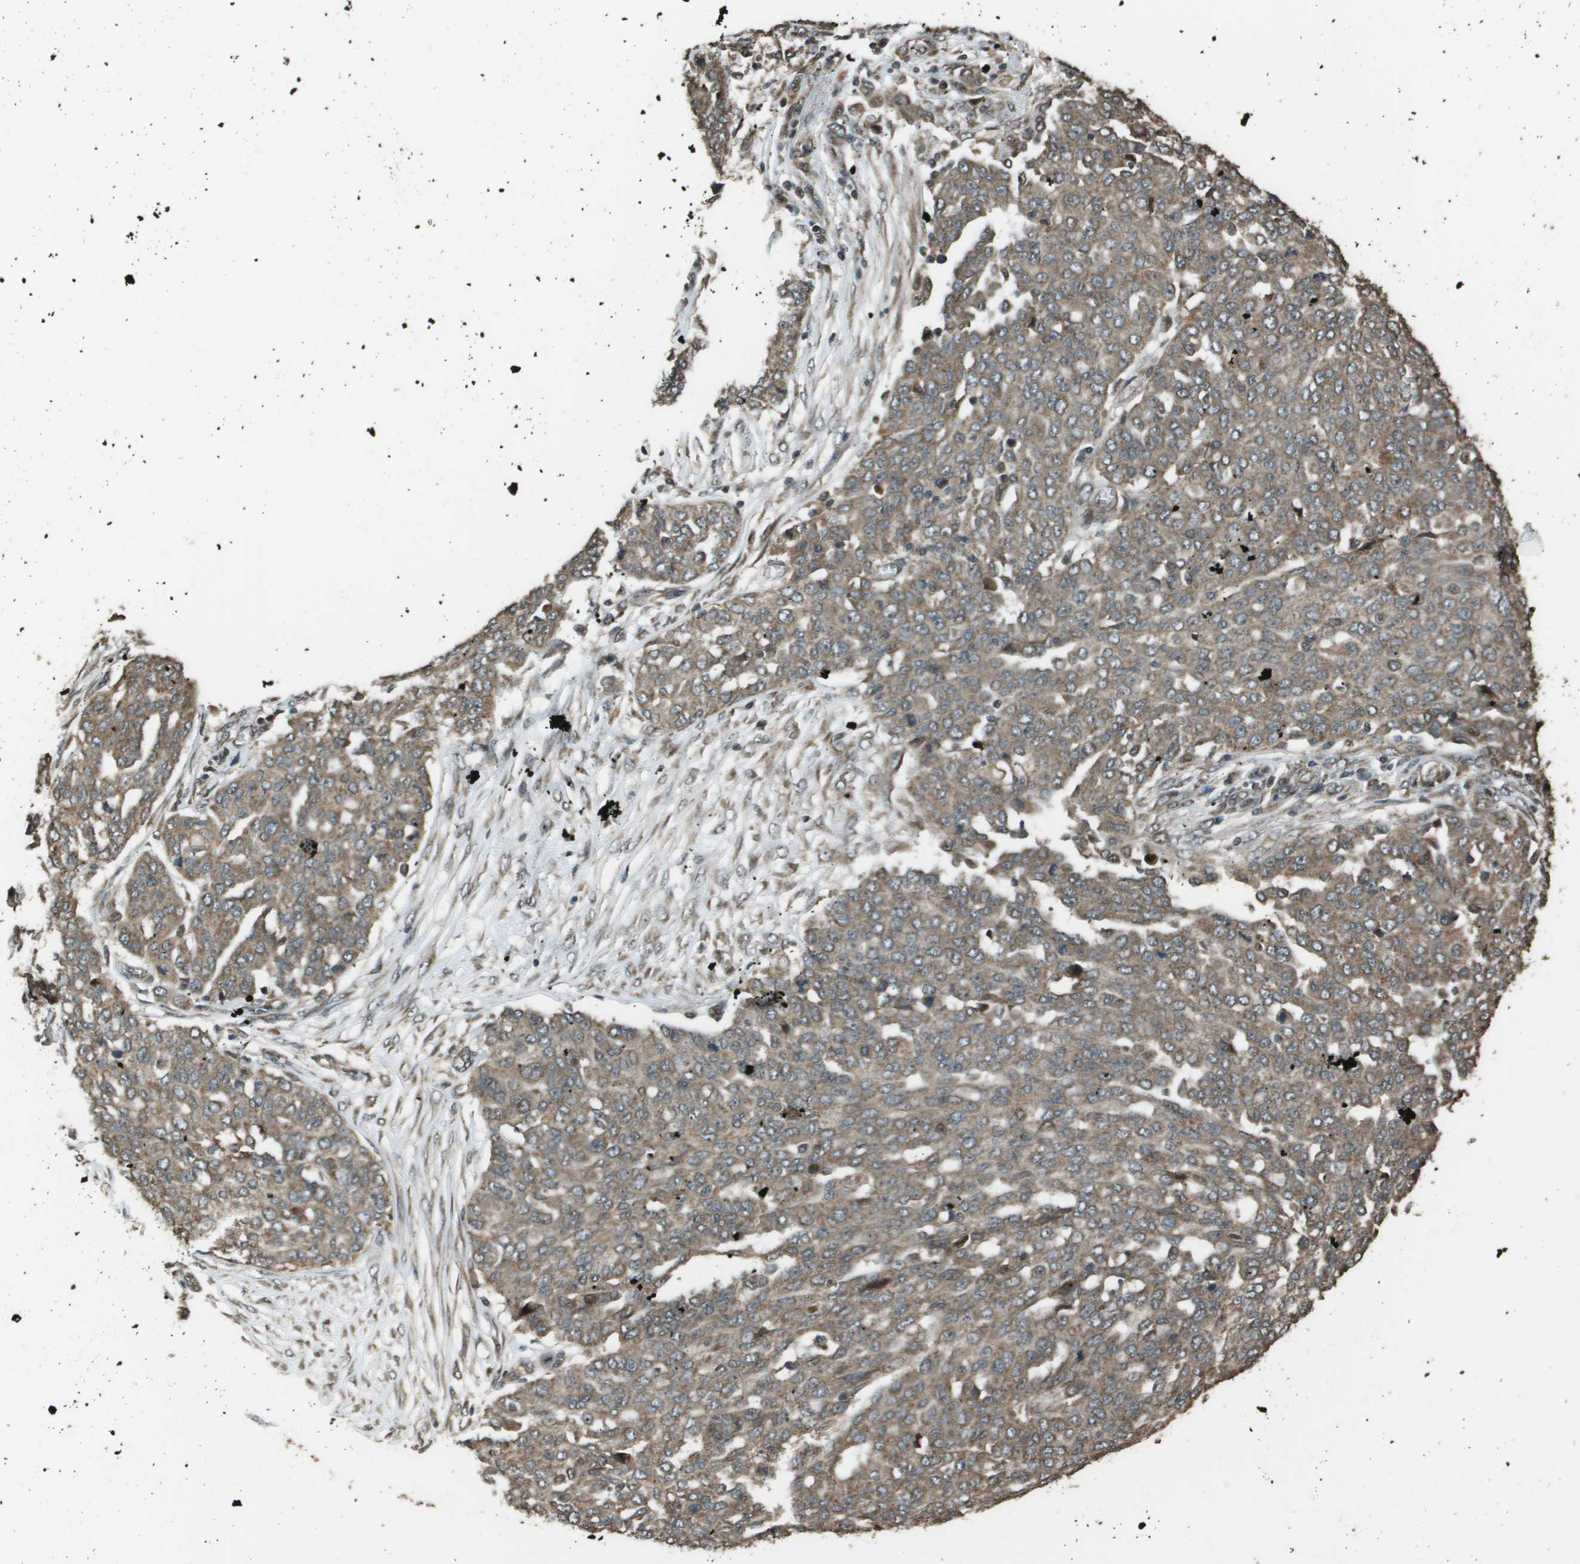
{"staining": {"intensity": "moderate", "quantity": ">75%", "location": "cytoplasmic/membranous"}, "tissue": "ovarian cancer", "cell_type": "Tumor cells", "image_type": "cancer", "snomed": [{"axis": "morphology", "description": "Cystadenocarcinoma, serous, NOS"}, {"axis": "topography", "description": "Soft tissue"}, {"axis": "topography", "description": "Ovary"}], "caption": "A brown stain highlights moderate cytoplasmic/membranous staining of a protein in ovarian cancer (serous cystadenocarcinoma) tumor cells.", "gene": "FIG4", "patient": {"sex": "female", "age": 57}}